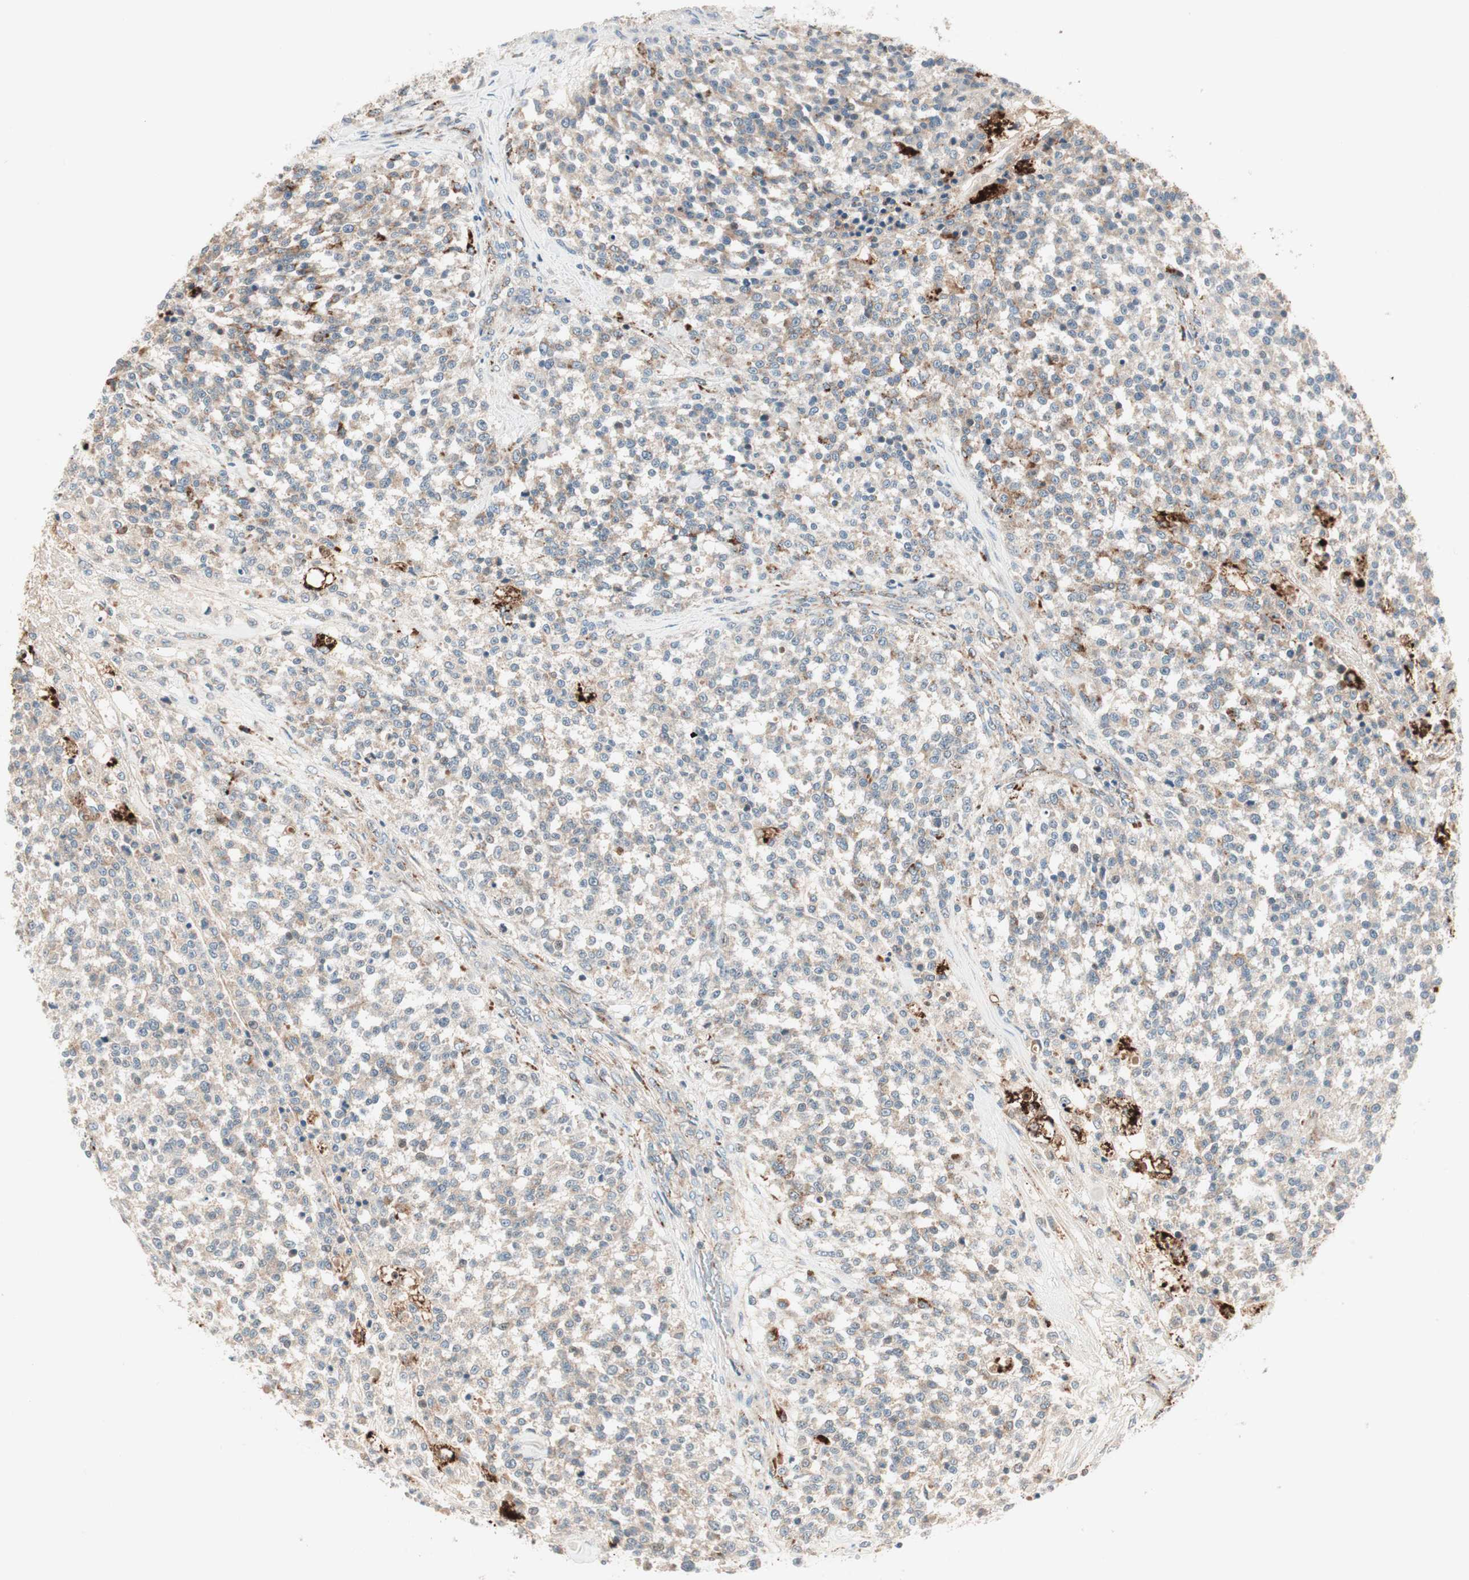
{"staining": {"intensity": "weak", "quantity": ">75%", "location": "cytoplasmic/membranous"}, "tissue": "testis cancer", "cell_type": "Tumor cells", "image_type": "cancer", "snomed": [{"axis": "morphology", "description": "Seminoma, NOS"}, {"axis": "topography", "description": "Testis"}], "caption": "Immunohistochemical staining of human testis seminoma shows weak cytoplasmic/membranous protein staining in about >75% of tumor cells.", "gene": "FGFR4", "patient": {"sex": "male", "age": 59}}